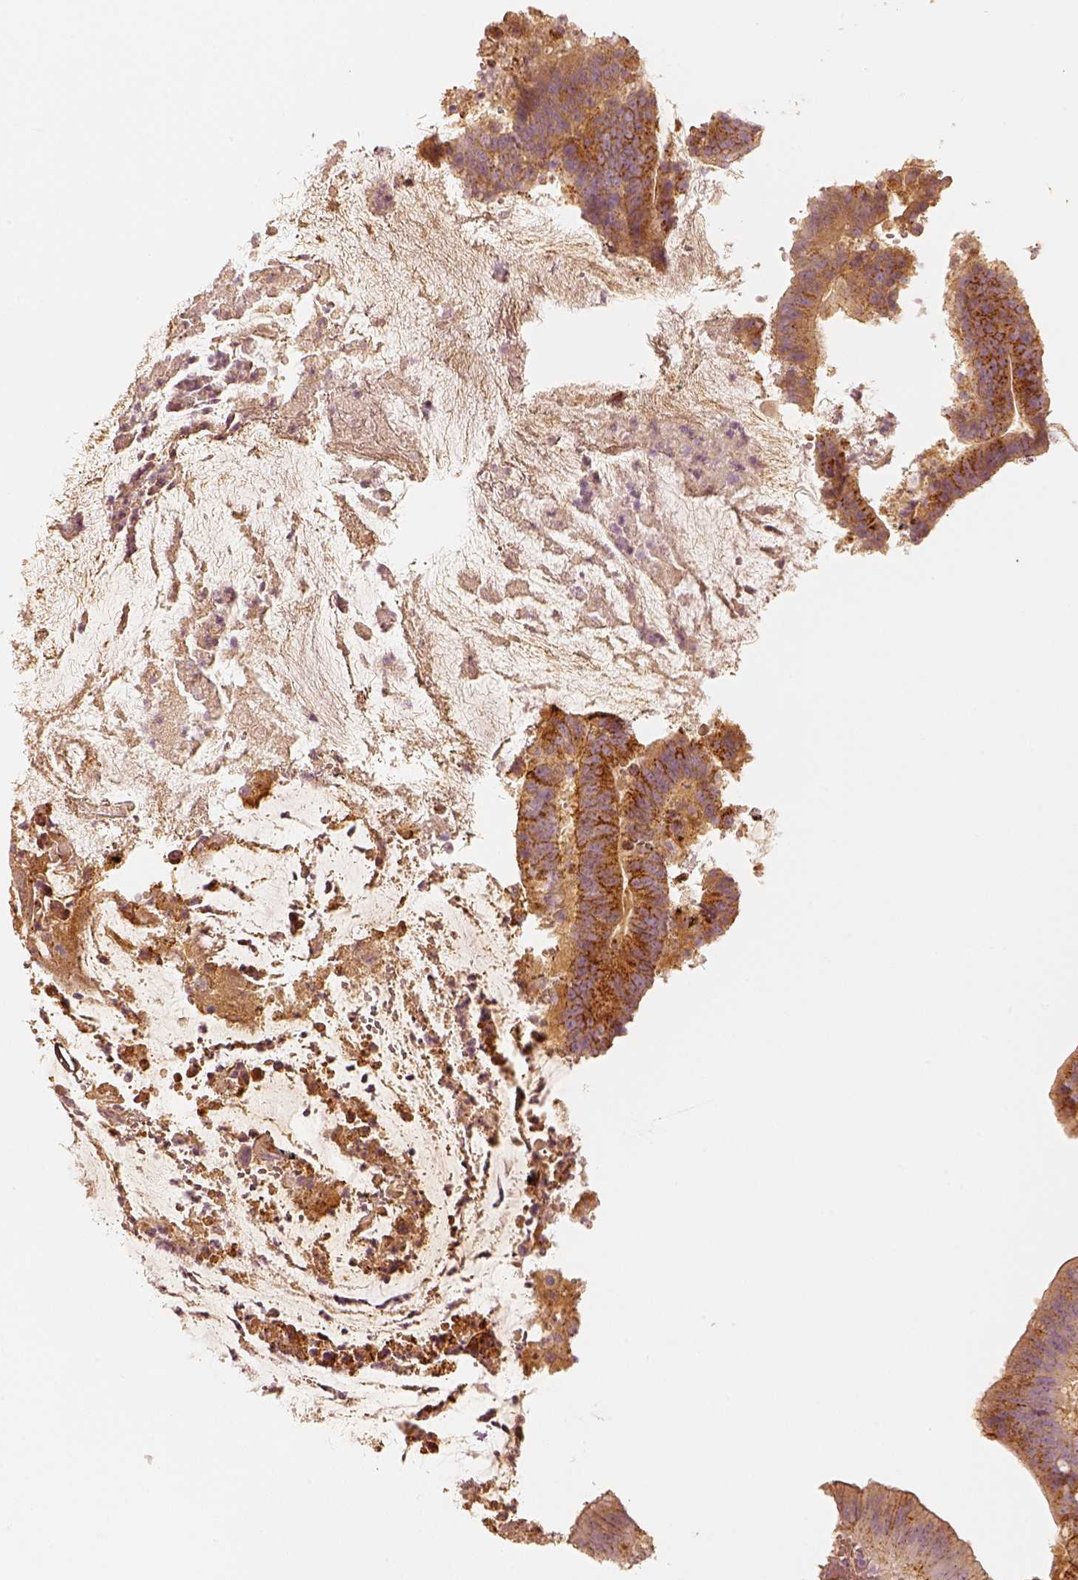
{"staining": {"intensity": "strong", "quantity": ">75%", "location": "cytoplasmic/membranous"}, "tissue": "colorectal cancer", "cell_type": "Tumor cells", "image_type": "cancer", "snomed": [{"axis": "morphology", "description": "Adenocarcinoma, NOS"}, {"axis": "topography", "description": "Colon"}], "caption": "A photomicrograph of adenocarcinoma (colorectal) stained for a protein displays strong cytoplasmic/membranous brown staining in tumor cells.", "gene": "GORASP2", "patient": {"sex": "female", "age": 43}}